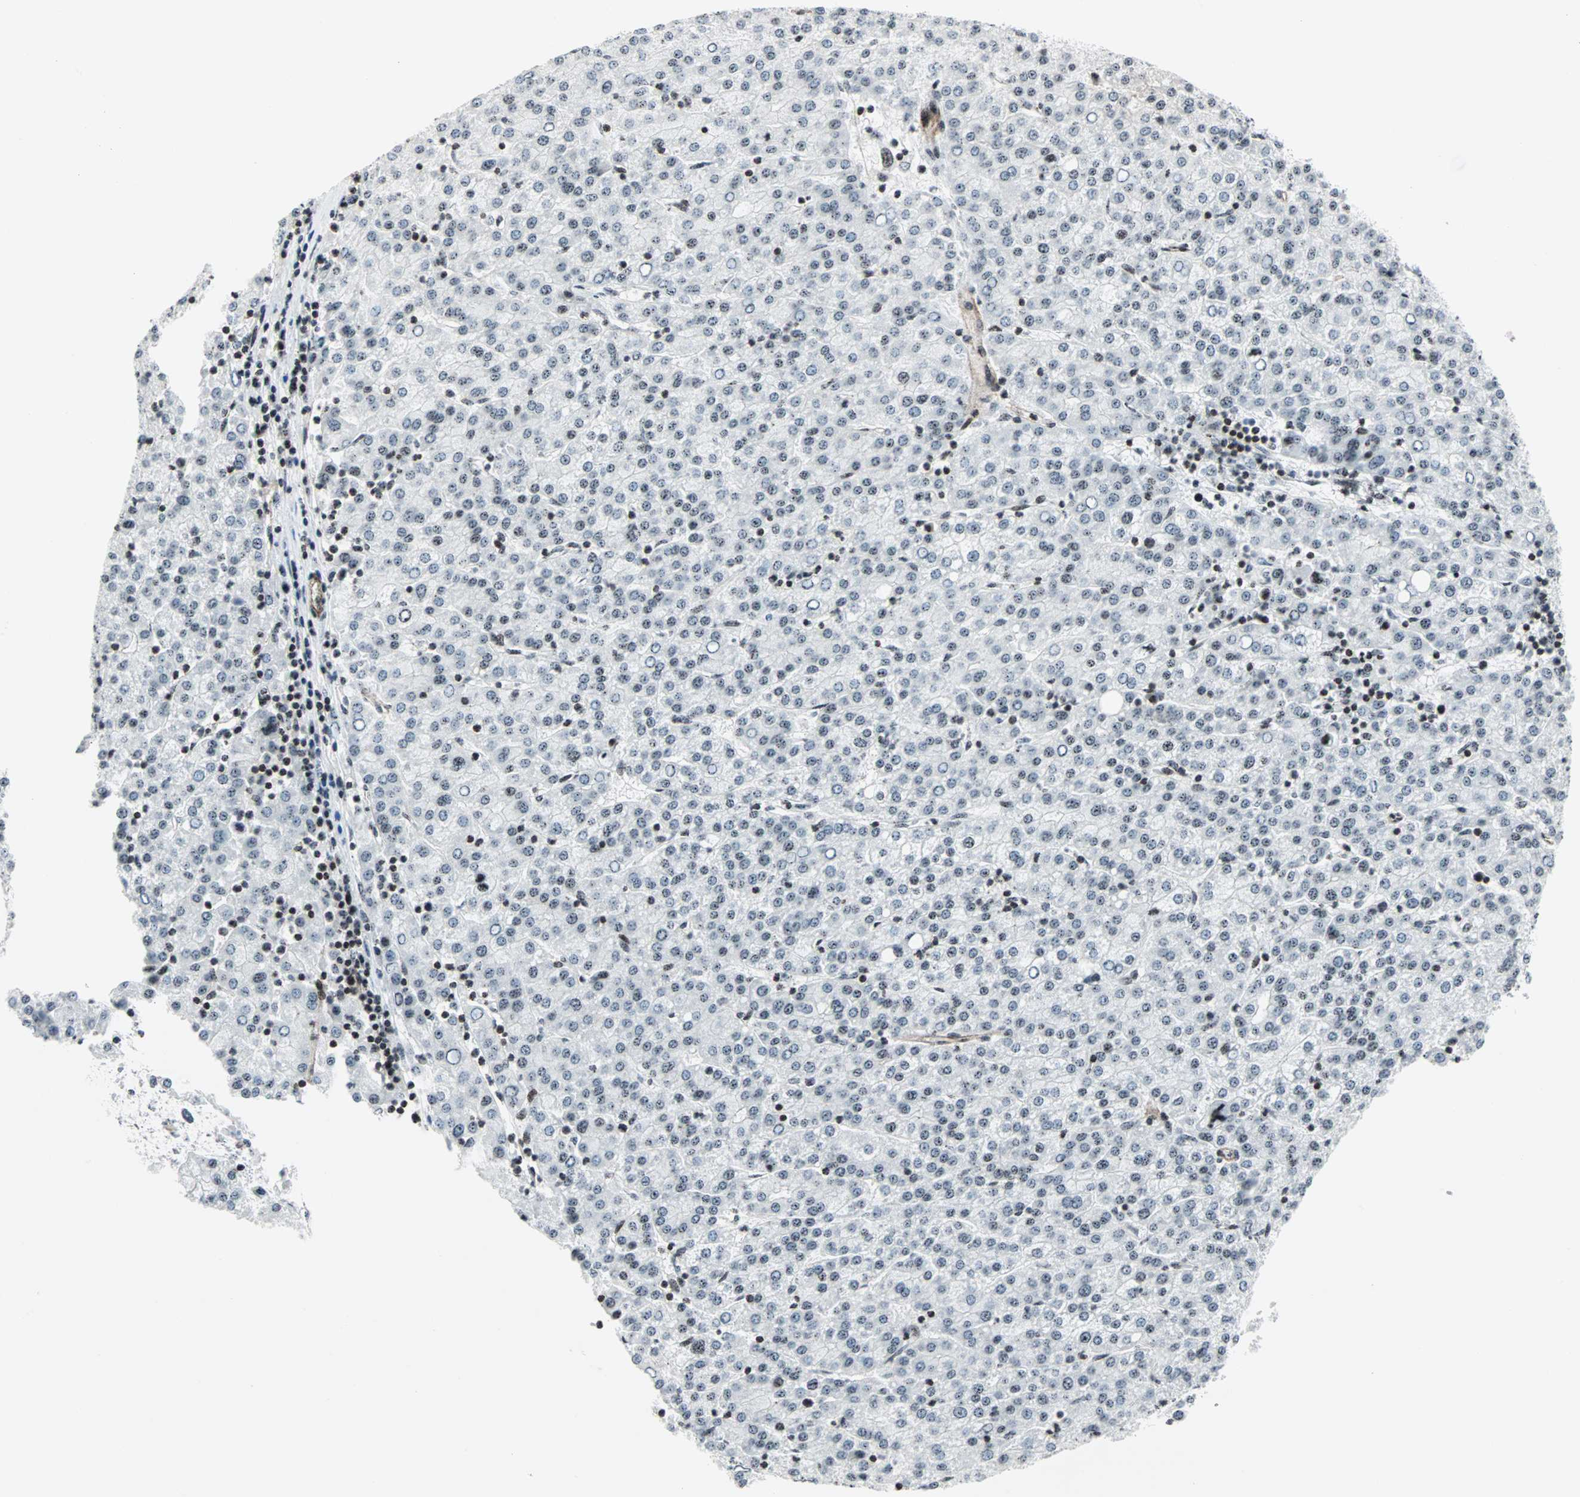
{"staining": {"intensity": "weak", "quantity": "25%-75%", "location": "nuclear"}, "tissue": "liver cancer", "cell_type": "Tumor cells", "image_type": "cancer", "snomed": [{"axis": "morphology", "description": "Carcinoma, Hepatocellular, NOS"}, {"axis": "topography", "description": "Liver"}], "caption": "This is an image of immunohistochemistry staining of hepatocellular carcinoma (liver), which shows weak positivity in the nuclear of tumor cells.", "gene": "CENPA", "patient": {"sex": "female", "age": 58}}